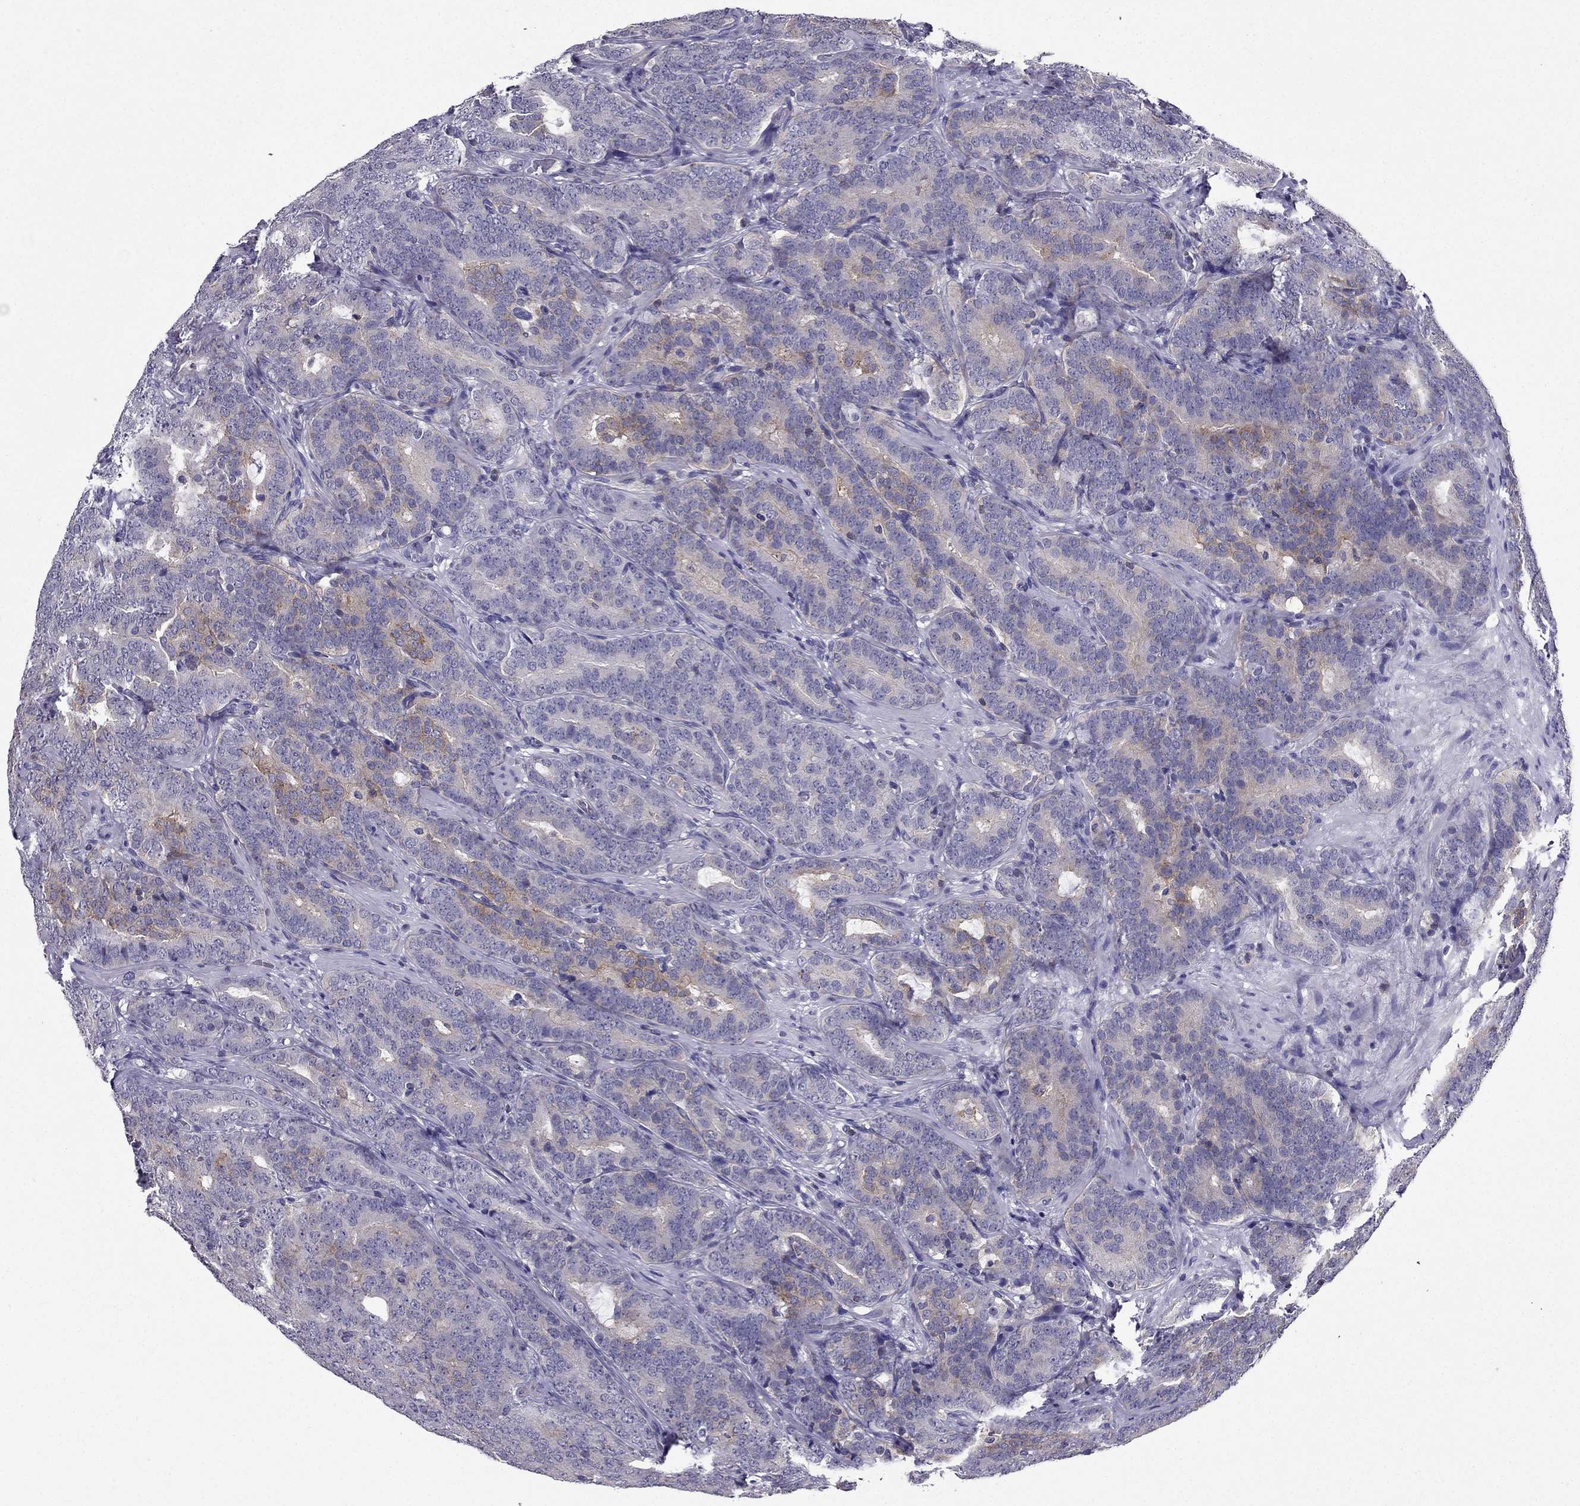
{"staining": {"intensity": "weak", "quantity": "<25%", "location": "cytoplasmic/membranous"}, "tissue": "prostate cancer", "cell_type": "Tumor cells", "image_type": "cancer", "snomed": [{"axis": "morphology", "description": "Adenocarcinoma, NOS"}, {"axis": "topography", "description": "Prostate"}], "caption": "DAB (3,3'-diaminobenzidine) immunohistochemical staining of prostate cancer (adenocarcinoma) shows no significant expression in tumor cells.", "gene": "AAK1", "patient": {"sex": "male", "age": 71}}